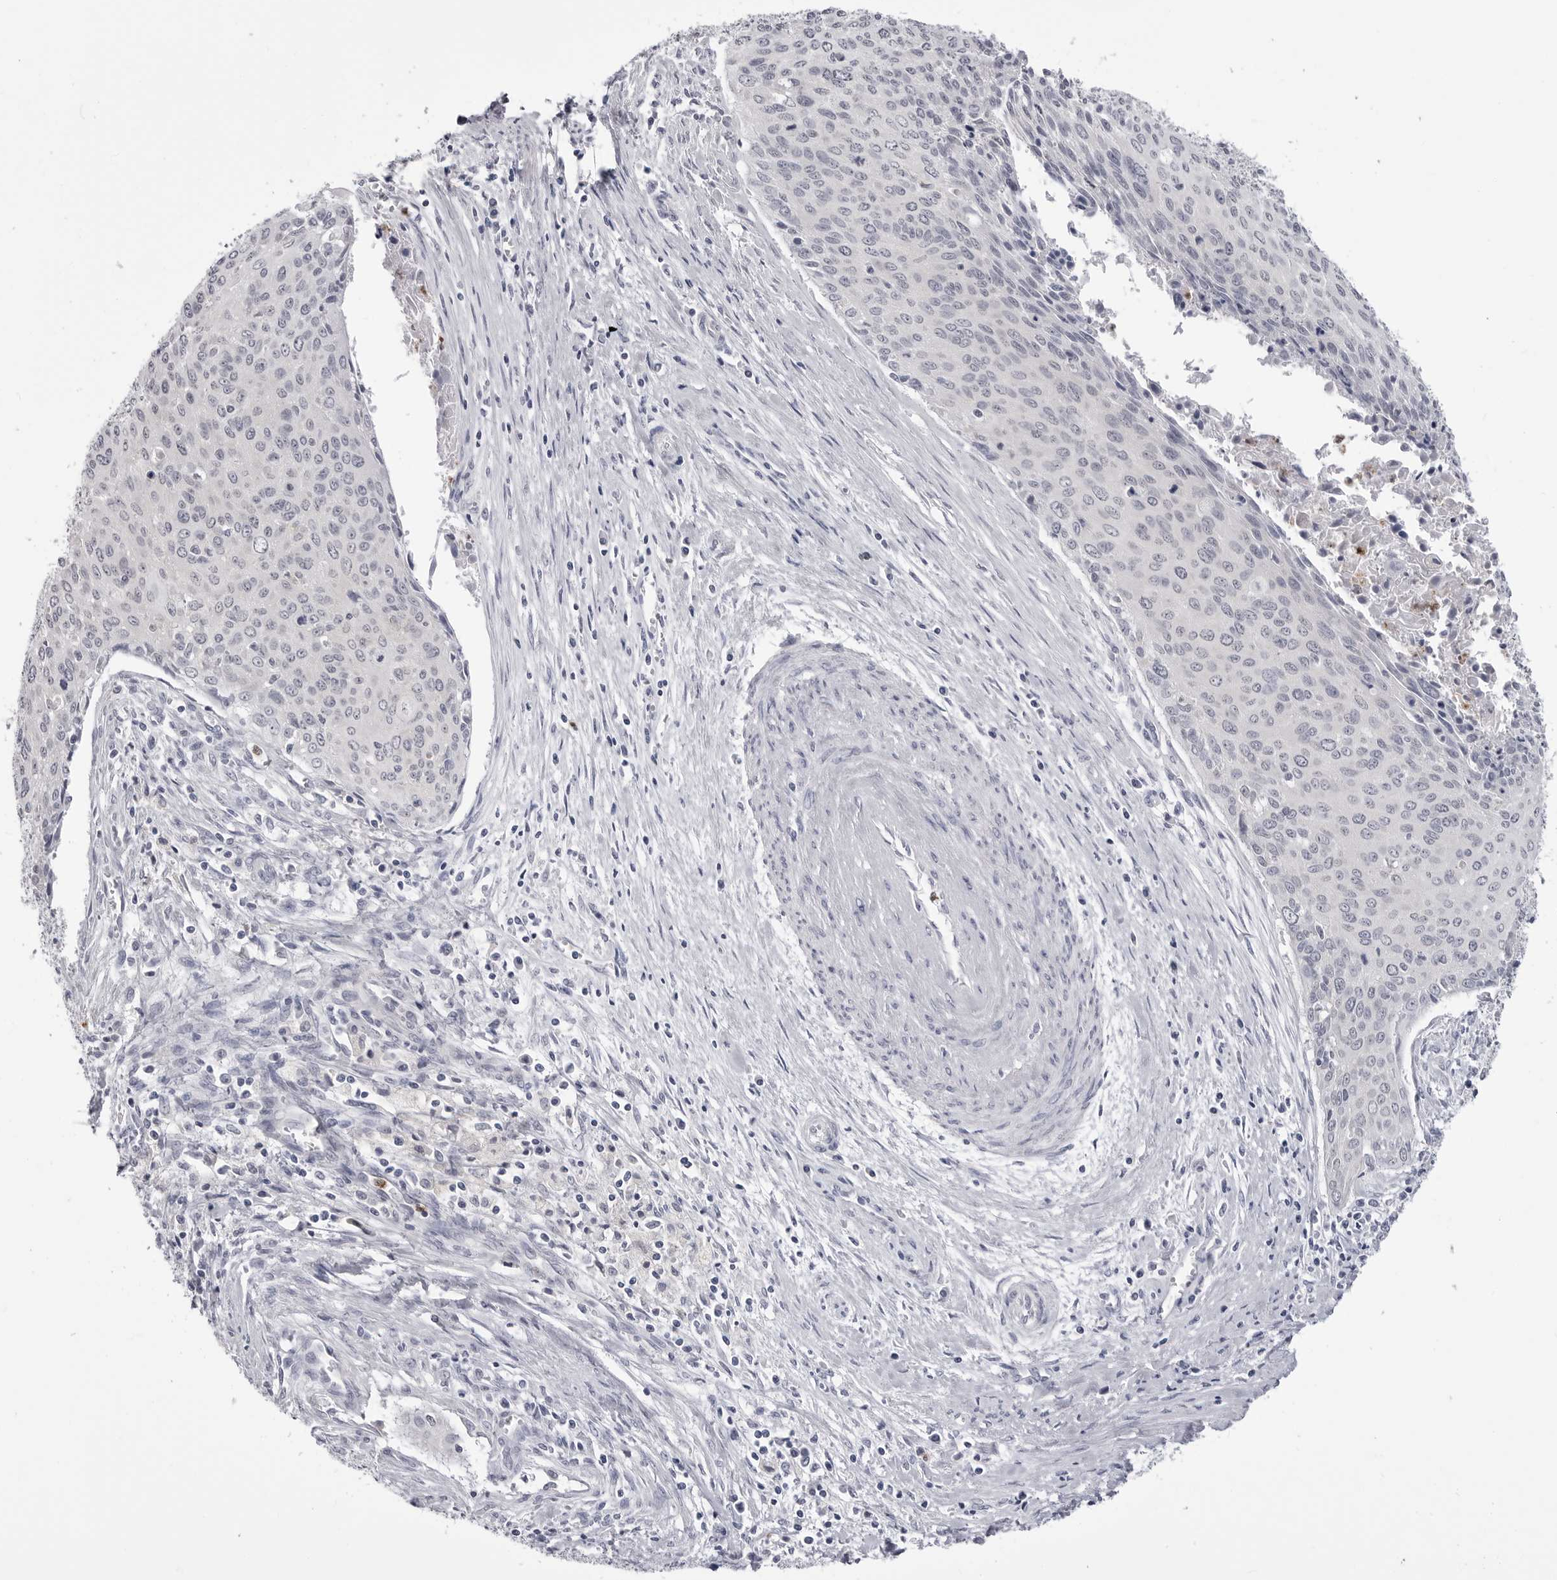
{"staining": {"intensity": "negative", "quantity": "none", "location": "none"}, "tissue": "cervical cancer", "cell_type": "Tumor cells", "image_type": "cancer", "snomed": [{"axis": "morphology", "description": "Squamous cell carcinoma, NOS"}, {"axis": "topography", "description": "Cervix"}], "caption": "Tumor cells show no significant expression in cervical cancer (squamous cell carcinoma).", "gene": "STAP2", "patient": {"sex": "female", "age": 55}}